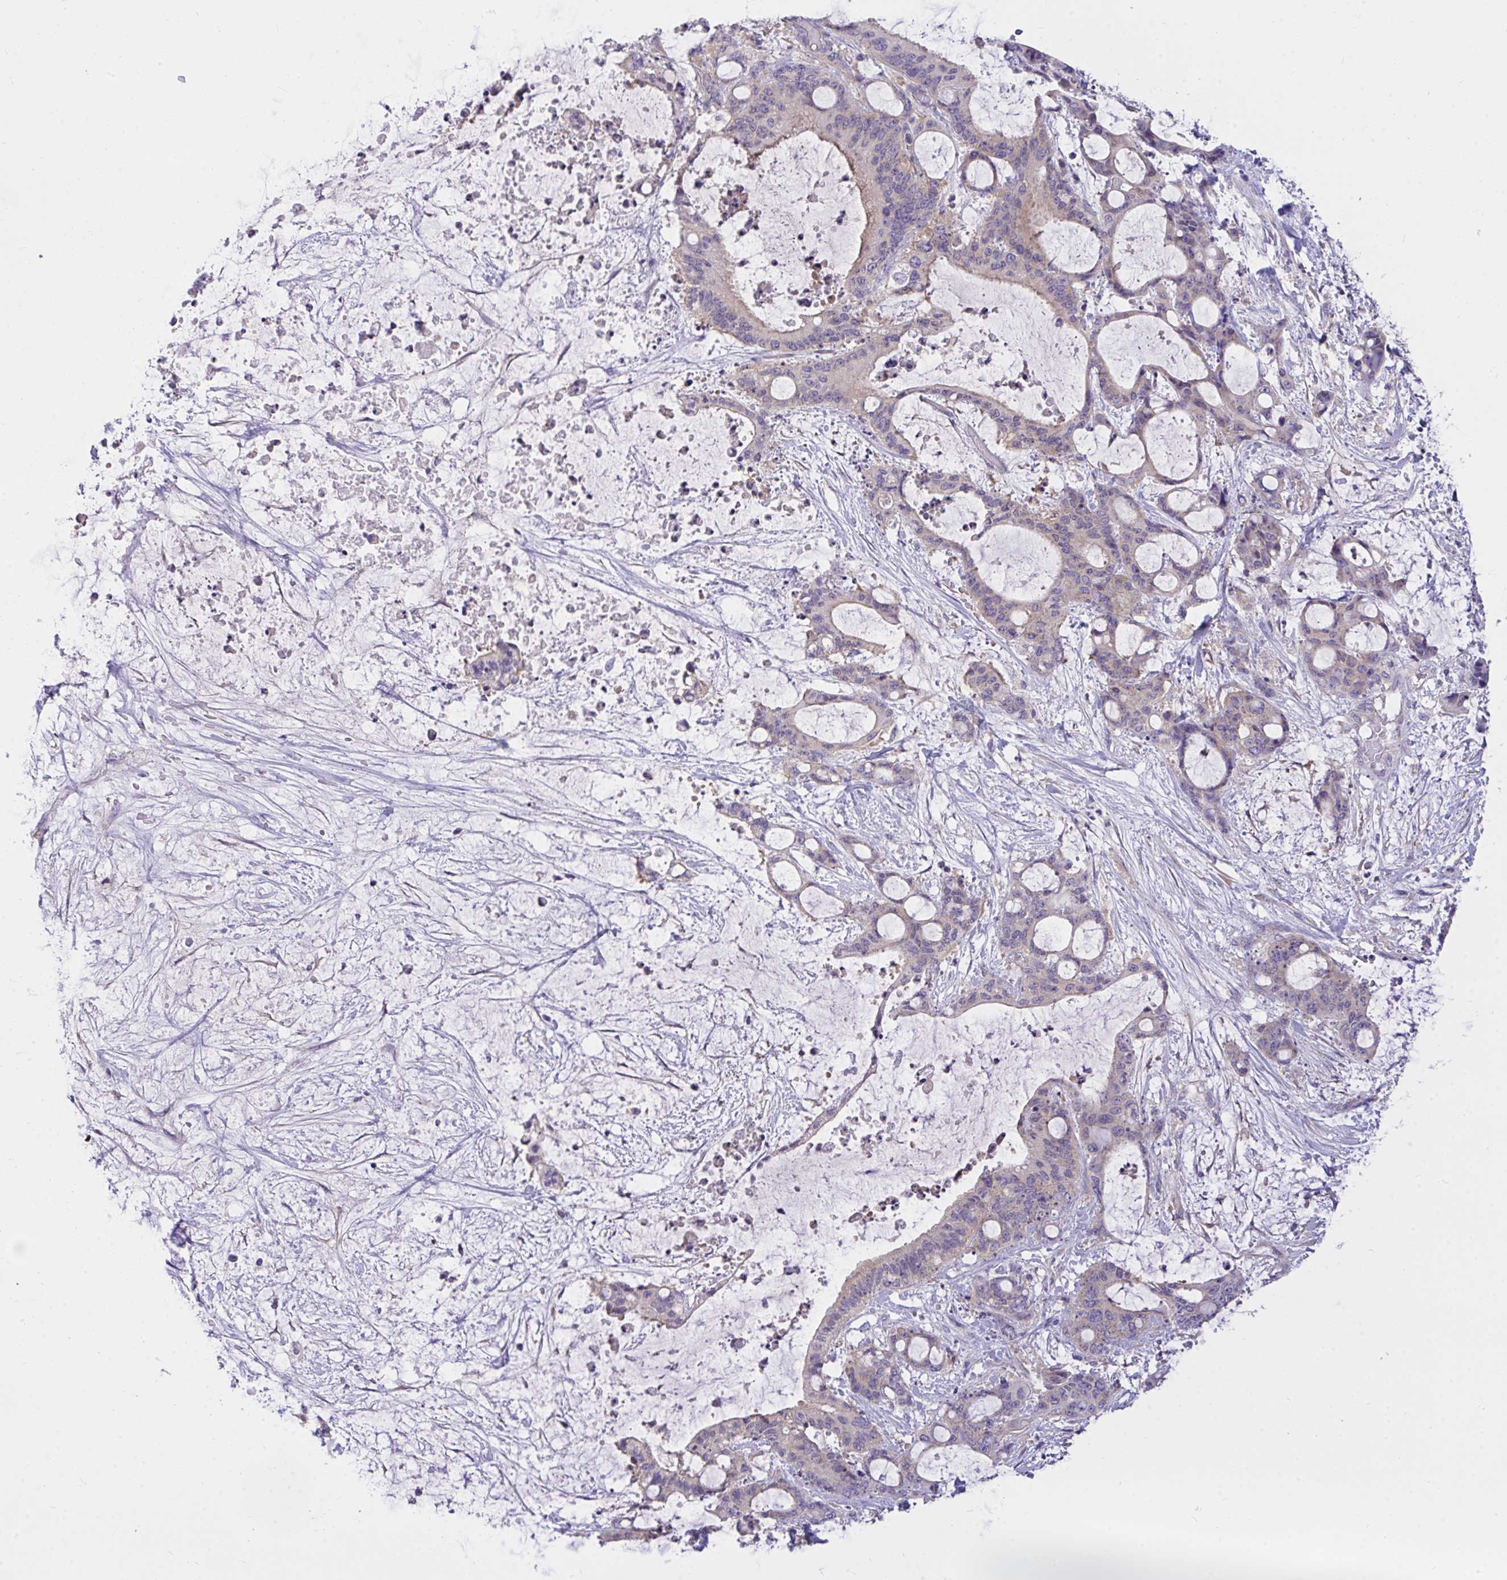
{"staining": {"intensity": "negative", "quantity": "none", "location": "none"}, "tissue": "liver cancer", "cell_type": "Tumor cells", "image_type": "cancer", "snomed": [{"axis": "morphology", "description": "Normal tissue, NOS"}, {"axis": "morphology", "description": "Cholangiocarcinoma"}, {"axis": "topography", "description": "Liver"}, {"axis": "topography", "description": "Peripheral nerve tissue"}], "caption": "Protein analysis of cholangiocarcinoma (liver) reveals no significant positivity in tumor cells.", "gene": "TLN2", "patient": {"sex": "female", "age": 73}}